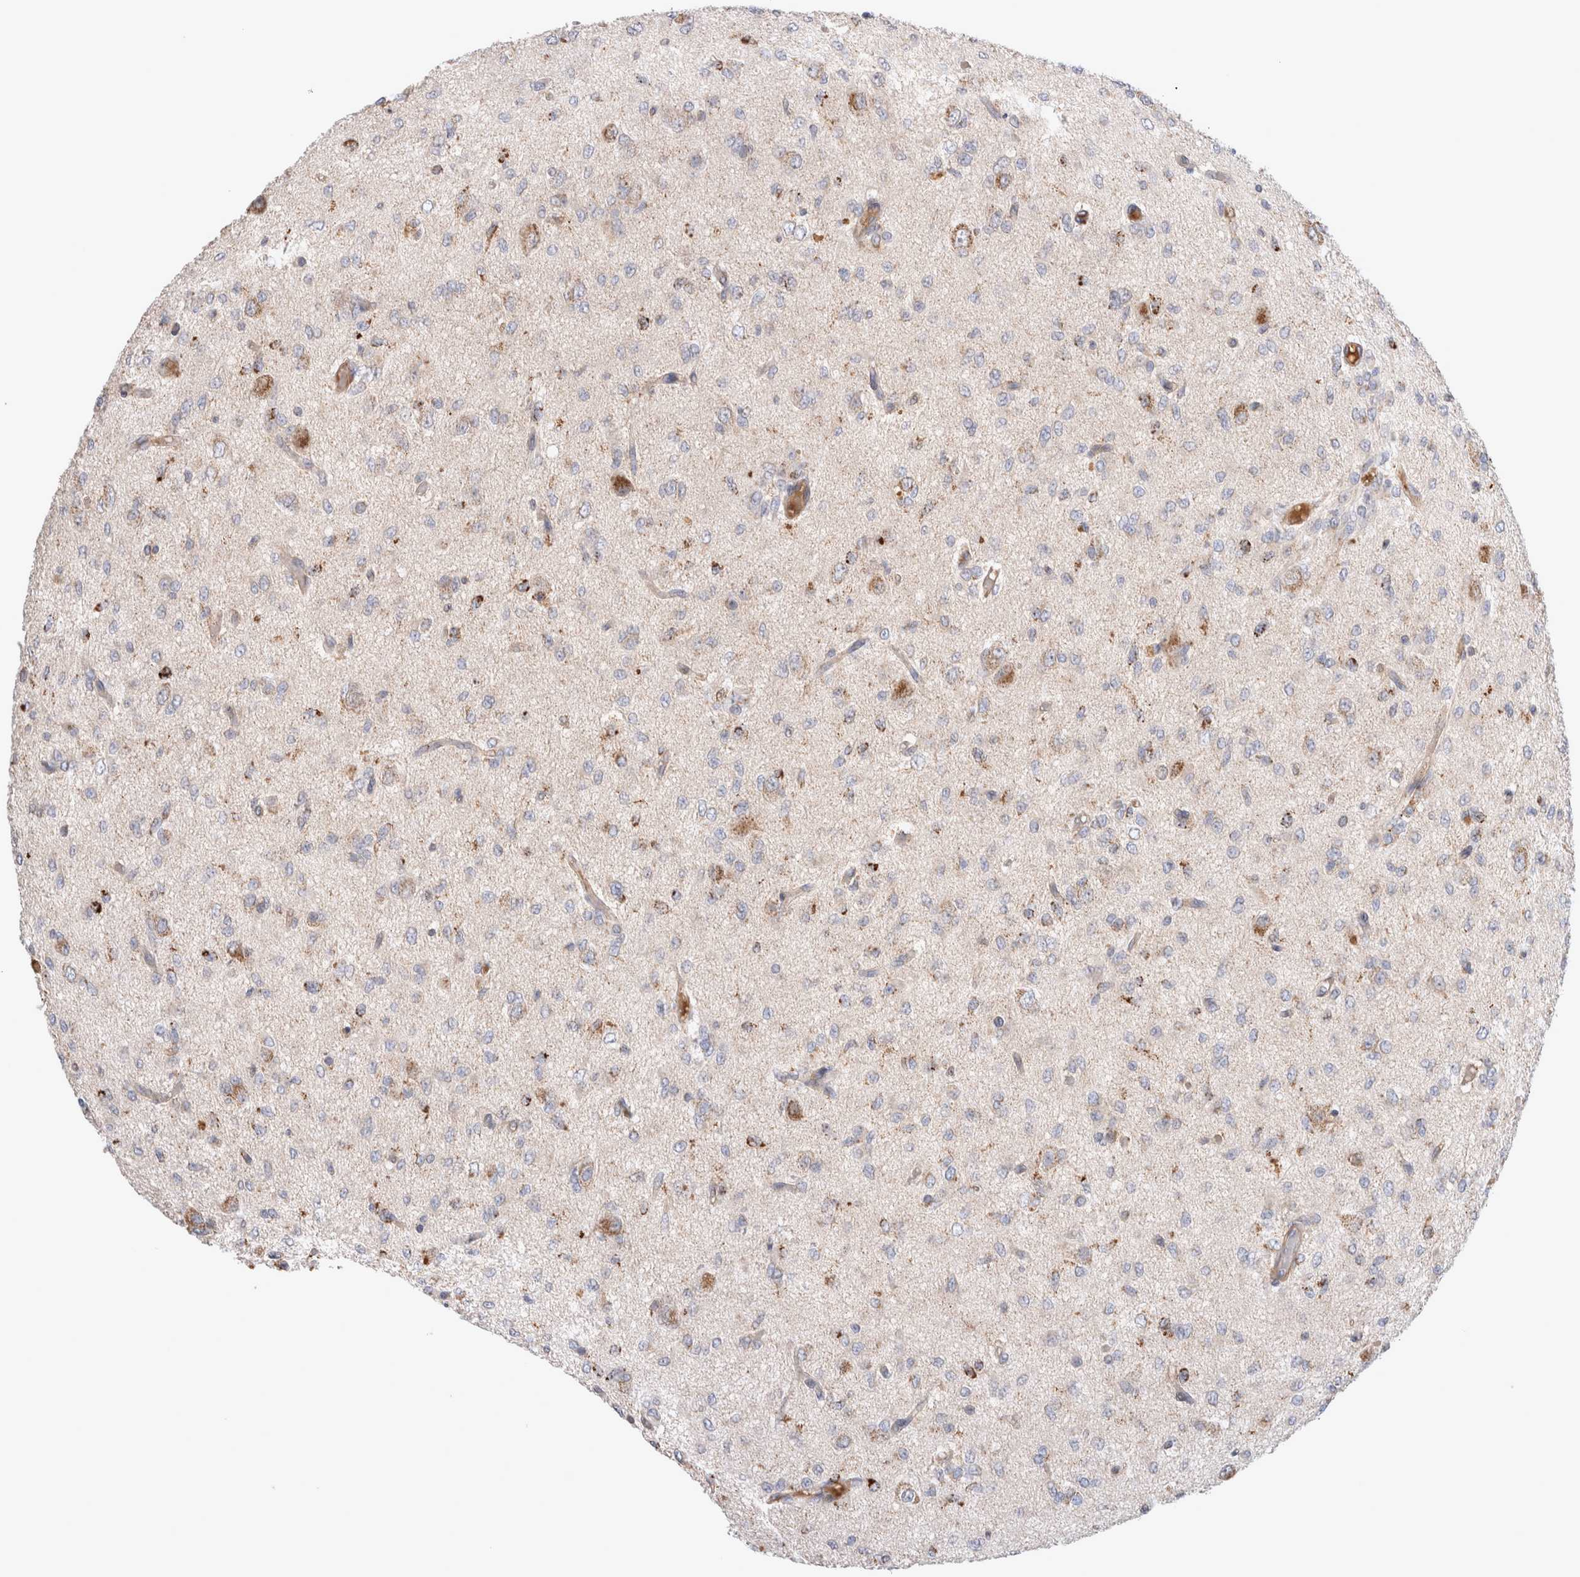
{"staining": {"intensity": "negative", "quantity": "none", "location": "none"}, "tissue": "glioma", "cell_type": "Tumor cells", "image_type": "cancer", "snomed": [{"axis": "morphology", "description": "Glioma, malignant, High grade"}, {"axis": "topography", "description": "Brain"}], "caption": "Immunohistochemical staining of human high-grade glioma (malignant) displays no significant expression in tumor cells.", "gene": "MRPS28", "patient": {"sex": "female", "age": 59}}